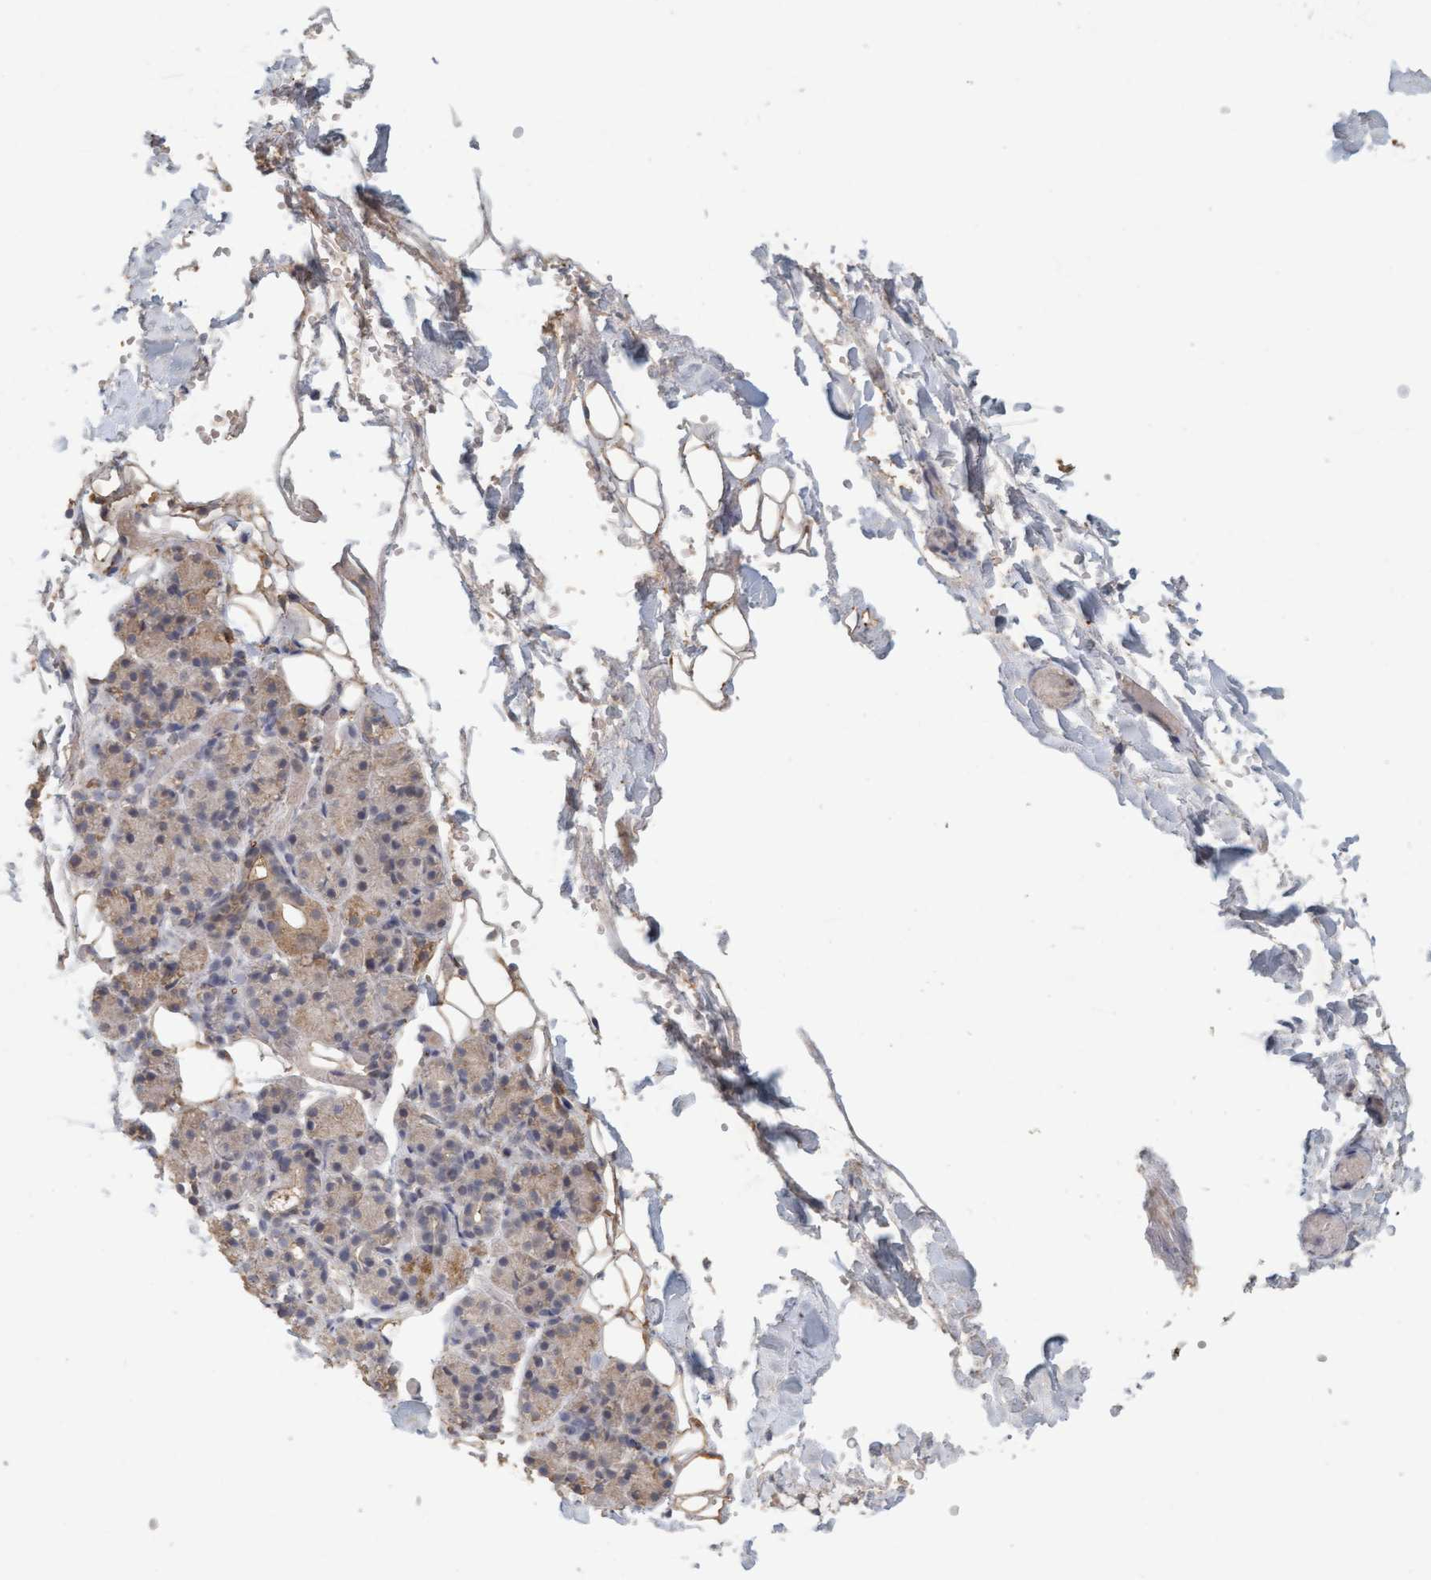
{"staining": {"intensity": "weak", "quantity": "<25%", "location": "cytoplasmic/membranous"}, "tissue": "salivary gland", "cell_type": "Glandular cells", "image_type": "normal", "snomed": [{"axis": "morphology", "description": "Normal tissue, NOS"}, {"axis": "topography", "description": "Salivary gland"}], "caption": "The histopathology image demonstrates no significant expression in glandular cells of salivary gland.", "gene": "VSIG8", "patient": {"sex": "male", "age": 63}}